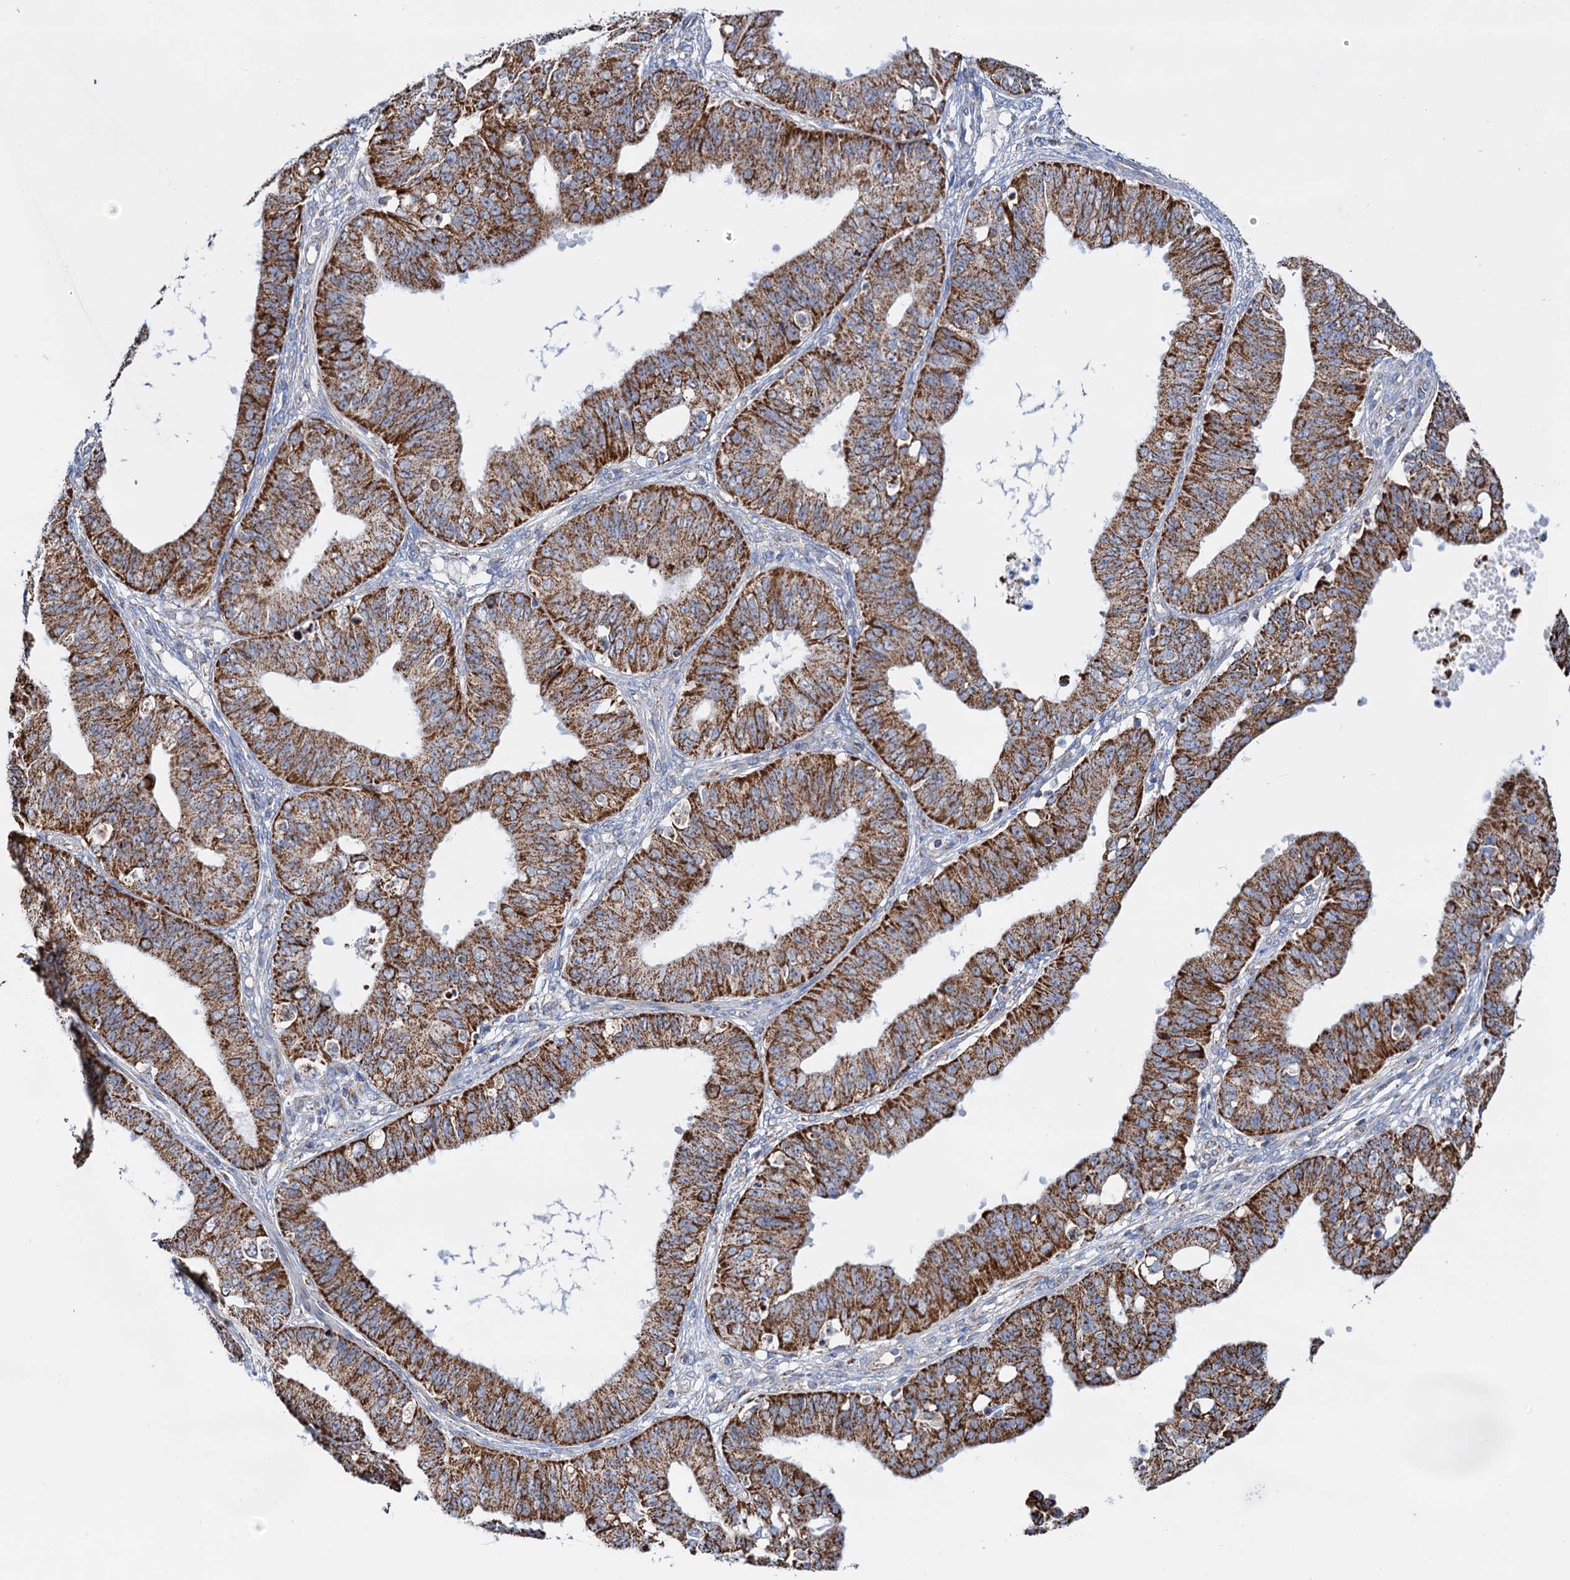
{"staining": {"intensity": "strong", "quantity": ">75%", "location": "cytoplasmic/membranous"}, "tissue": "ovarian cancer", "cell_type": "Tumor cells", "image_type": "cancer", "snomed": [{"axis": "morphology", "description": "Carcinoma, endometroid"}, {"axis": "topography", "description": "Appendix"}, {"axis": "topography", "description": "Ovary"}], "caption": "Immunohistochemistry (IHC) (DAB) staining of ovarian endometroid carcinoma displays strong cytoplasmic/membranous protein positivity in approximately >75% of tumor cells. Immunohistochemistry stains the protein in brown and the nuclei are stained blue.", "gene": "C2CD3", "patient": {"sex": "female", "age": 42}}